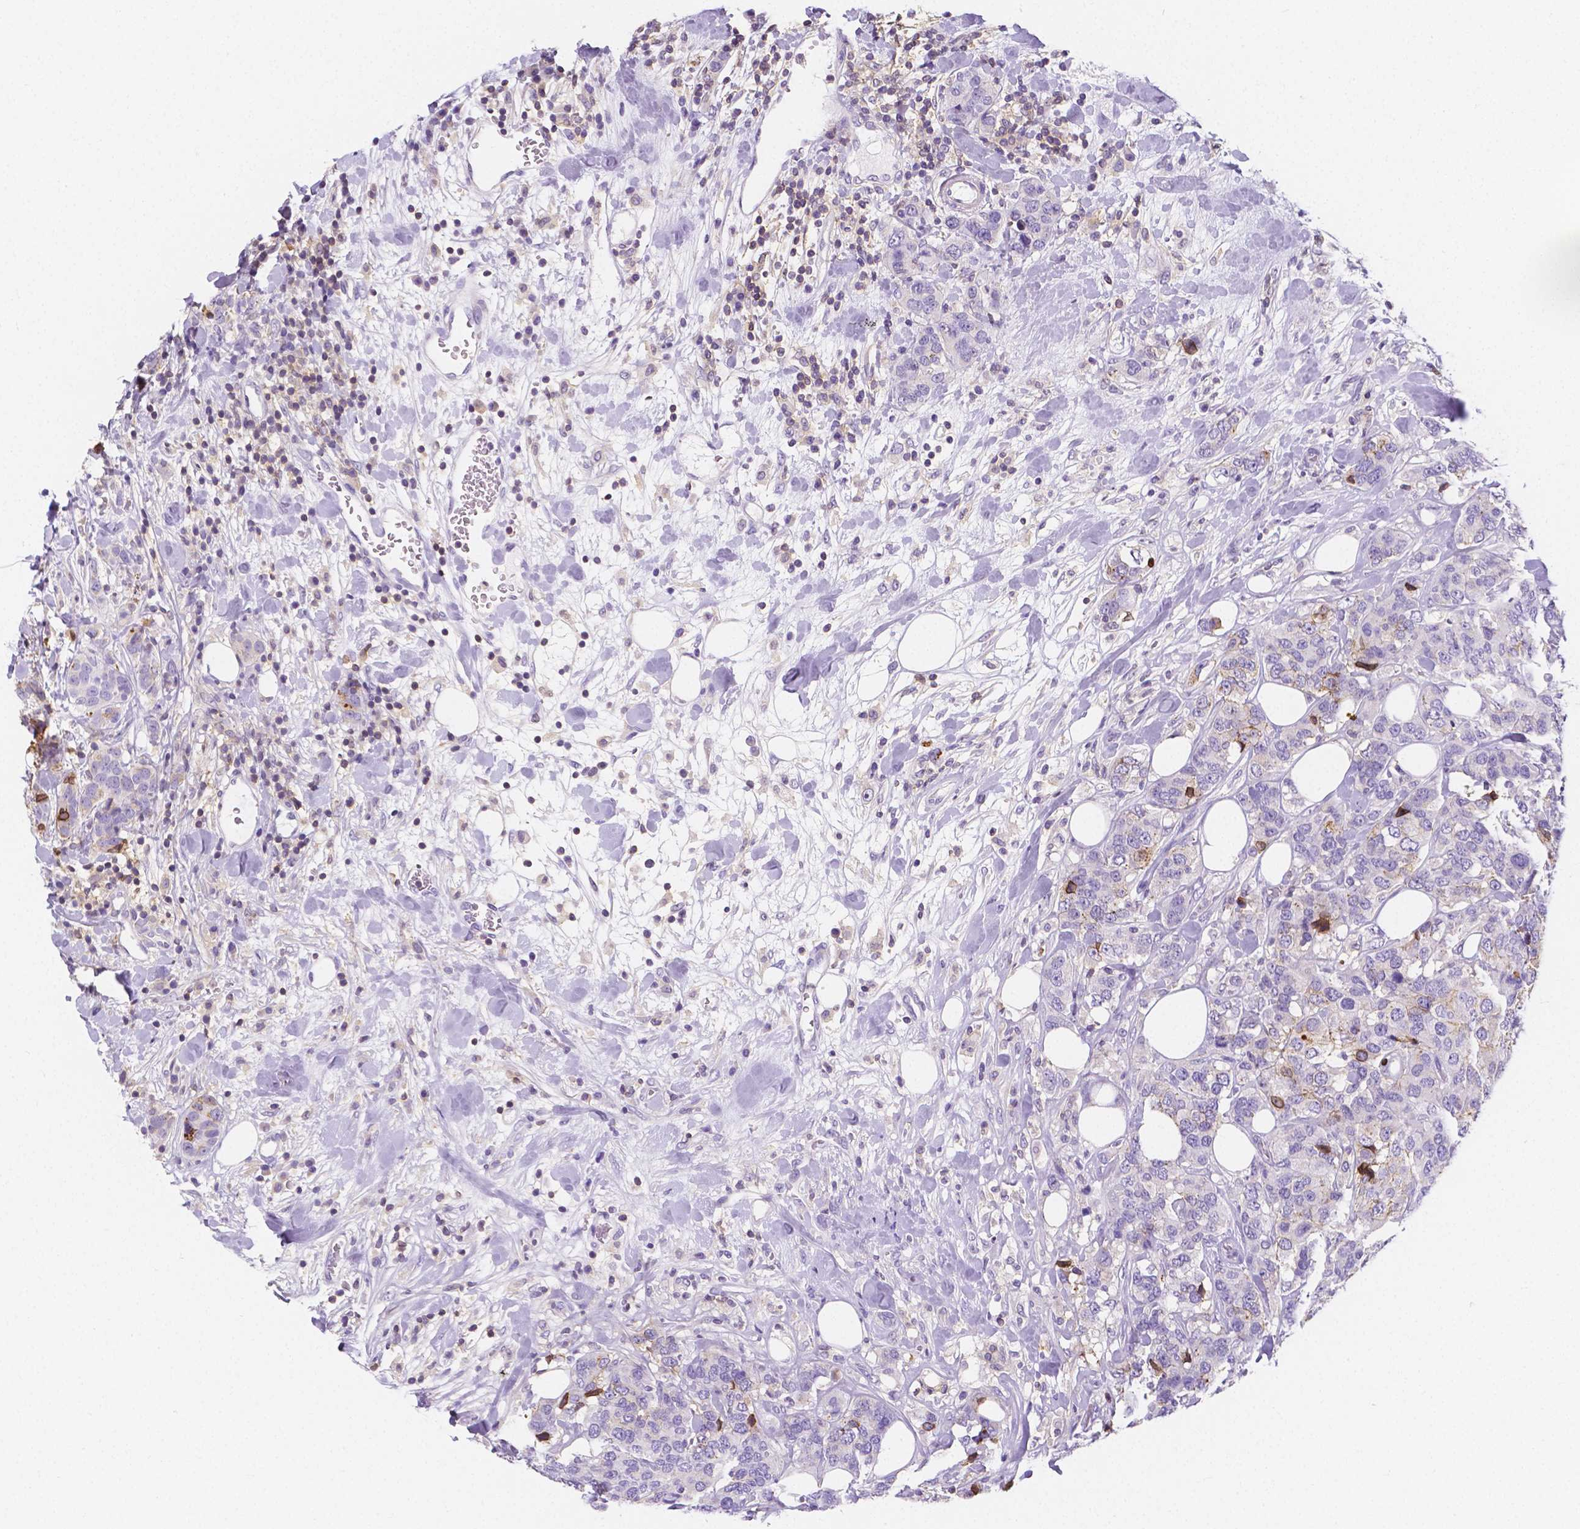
{"staining": {"intensity": "negative", "quantity": "none", "location": "none"}, "tissue": "breast cancer", "cell_type": "Tumor cells", "image_type": "cancer", "snomed": [{"axis": "morphology", "description": "Lobular carcinoma"}, {"axis": "topography", "description": "Breast"}], "caption": "DAB immunohistochemical staining of breast cancer displays no significant staining in tumor cells.", "gene": "GABRD", "patient": {"sex": "female", "age": 59}}